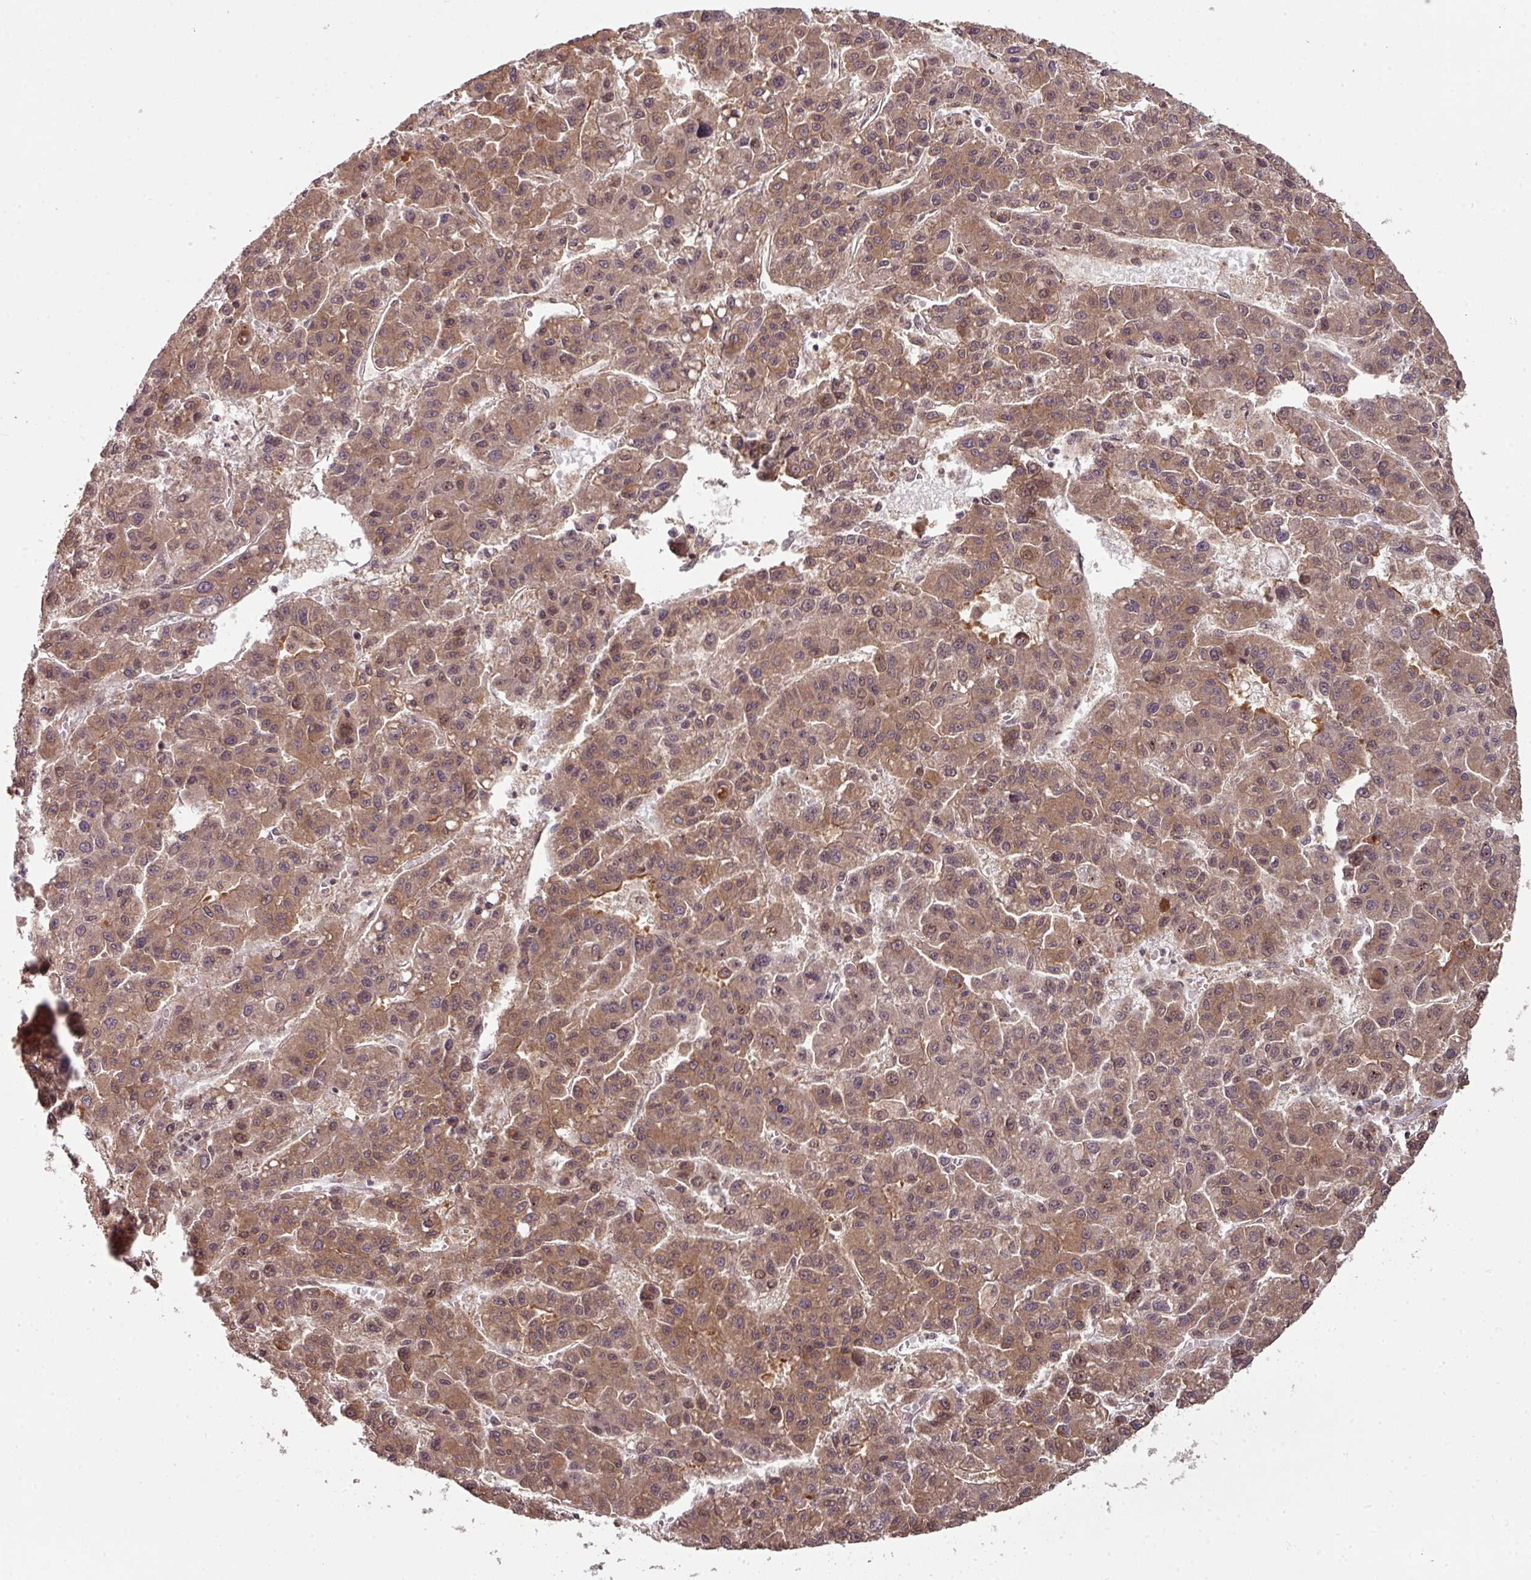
{"staining": {"intensity": "moderate", "quantity": ">75%", "location": "cytoplasmic/membranous,nuclear"}, "tissue": "liver cancer", "cell_type": "Tumor cells", "image_type": "cancer", "snomed": [{"axis": "morphology", "description": "Carcinoma, Hepatocellular, NOS"}, {"axis": "topography", "description": "Liver"}], "caption": "DAB (3,3'-diaminobenzidine) immunohistochemical staining of human liver cancer demonstrates moderate cytoplasmic/membranous and nuclear protein positivity in approximately >75% of tumor cells. The staining was performed using DAB (3,3'-diaminobenzidine), with brown indicating positive protein expression. Nuclei are stained blue with hematoxylin.", "gene": "ANKRD18A", "patient": {"sex": "male", "age": 70}}